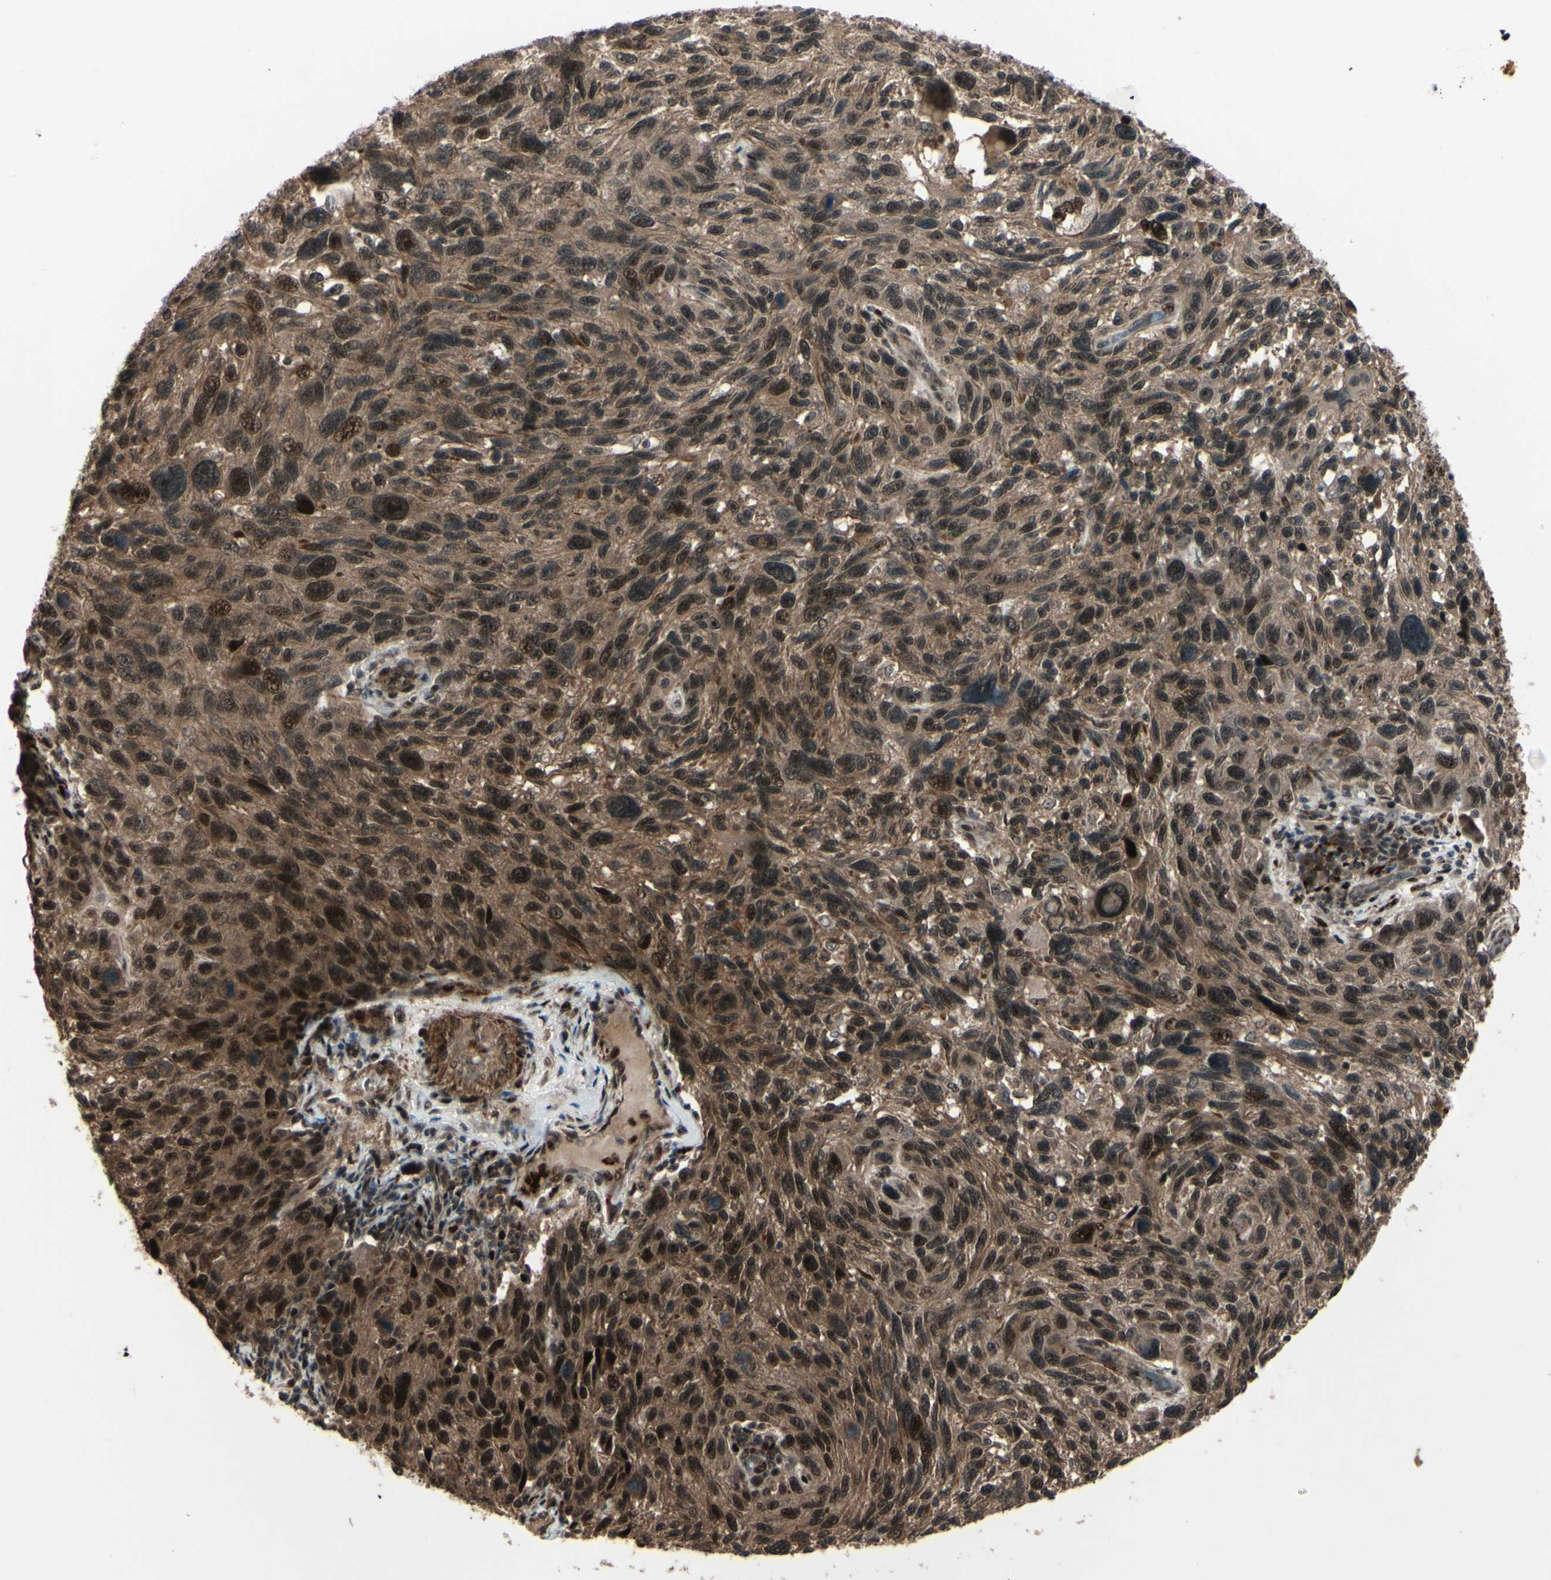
{"staining": {"intensity": "strong", "quantity": ">75%", "location": "cytoplasmic/membranous,nuclear"}, "tissue": "melanoma", "cell_type": "Tumor cells", "image_type": "cancer", "snomed": [{"axis": "morphology", "description": "Malignant melanoma, NOS"}, {"axis": "topography", "description": "Skin"}], "caption": "Melanoma stained with immunohistochemistry reveals strong cytoplasmic/membranous and nuclear positivity in about >75% of tumor cells. (IHC, brightfield microscopy, high magnification).", "gene": "MLF2", "patient": {"sex": "male", "age": 53}}